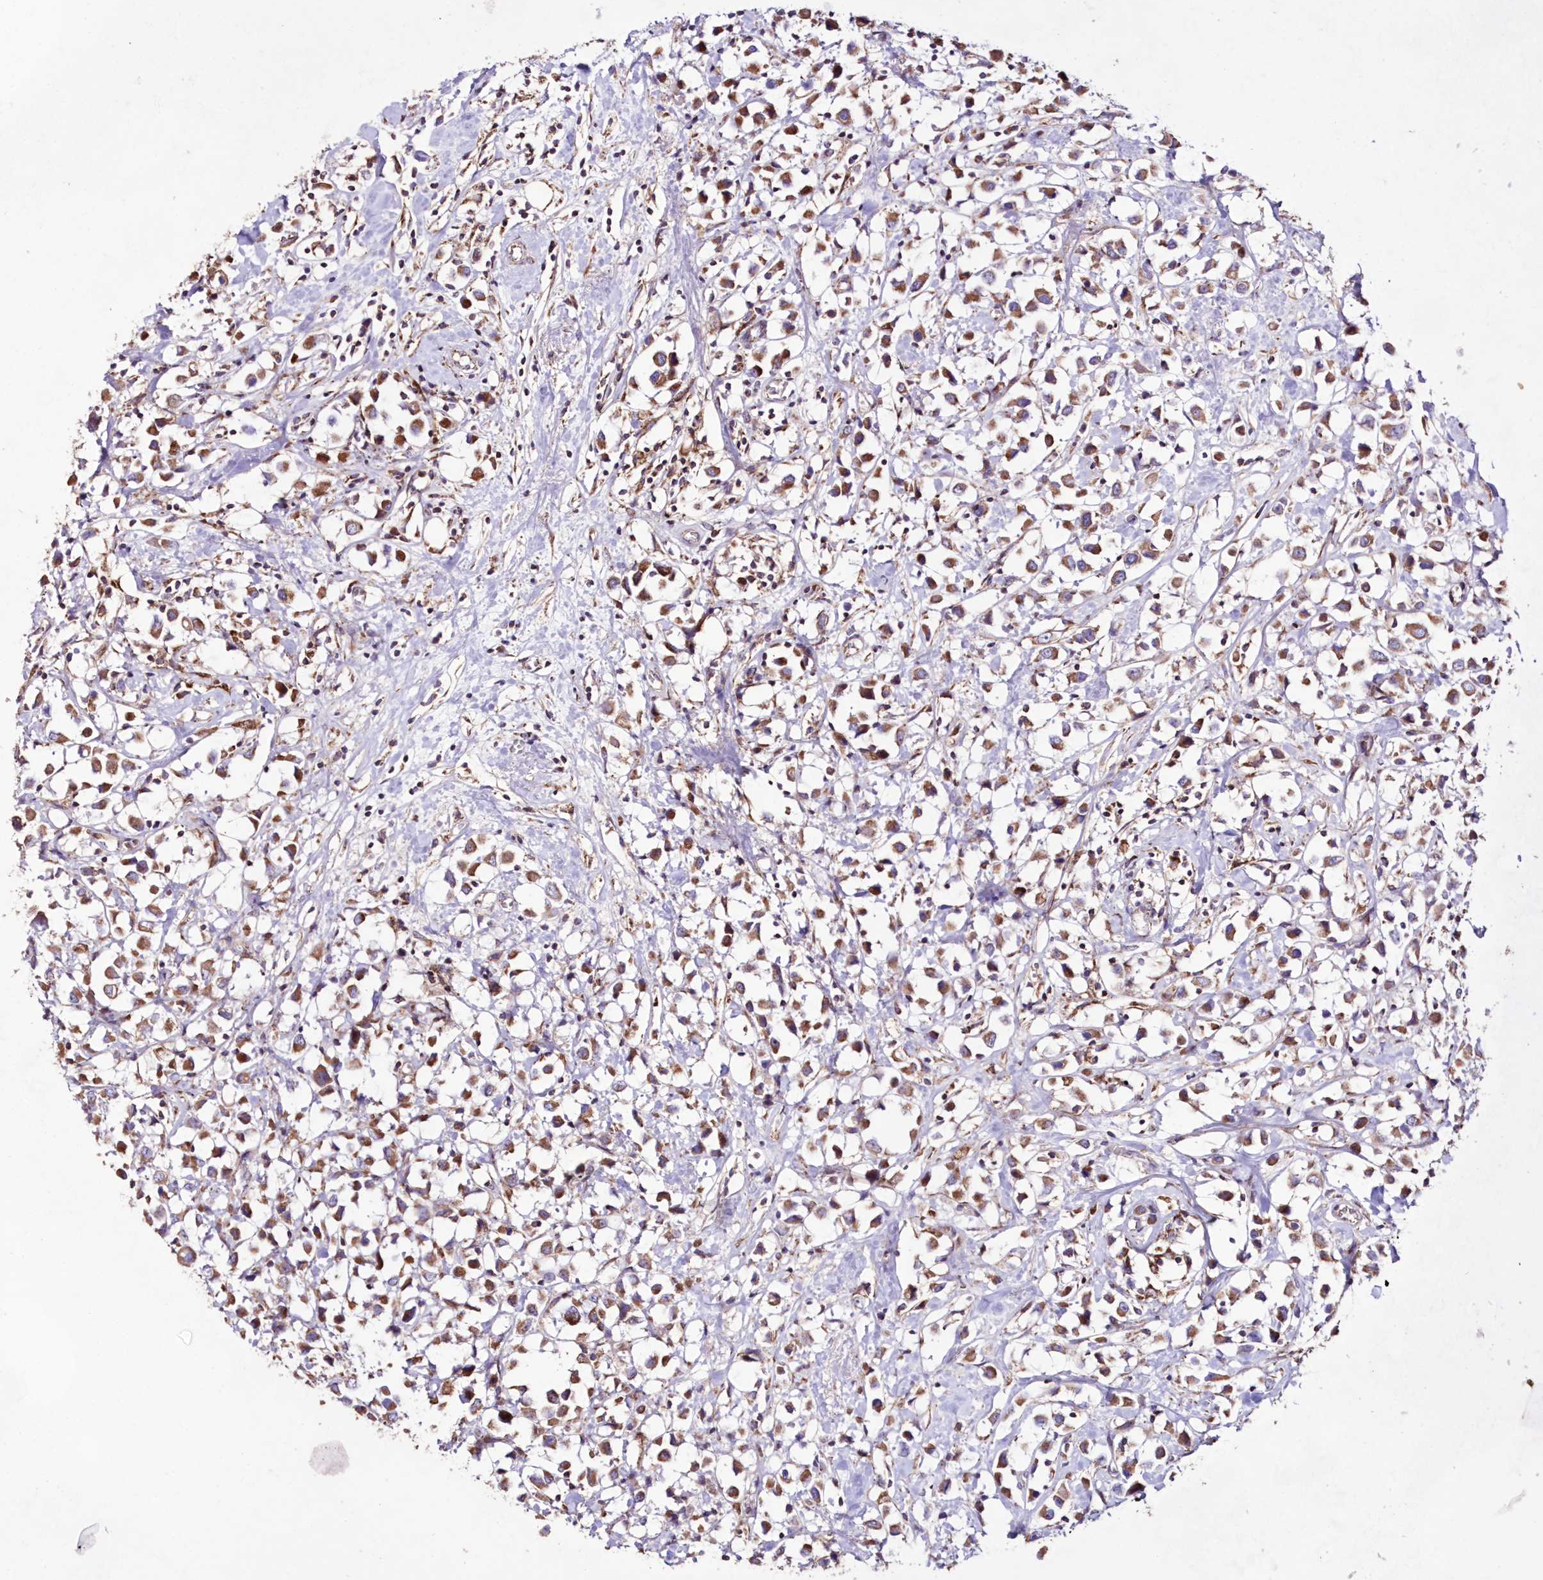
{"staining": {"intensity": "moderate", "quantity": ">75%", "location": "cytoplasmic/membranous"}, "tissue": "breast cancer", "cell_type": "Tumor cells", "image_type": "cancer", "snomed": [{"axis": "morphology", "description": "Duct carcinoma"}, {"axis": "topography", "description": "Breast"}], "caption": "Moderate cytoplasmic/membranous protein staining is appreciated in approximately >75% of tumor cells in breast cancer.", "gene": "HADHB", "patient": {"sex": "female", "age": 61}}